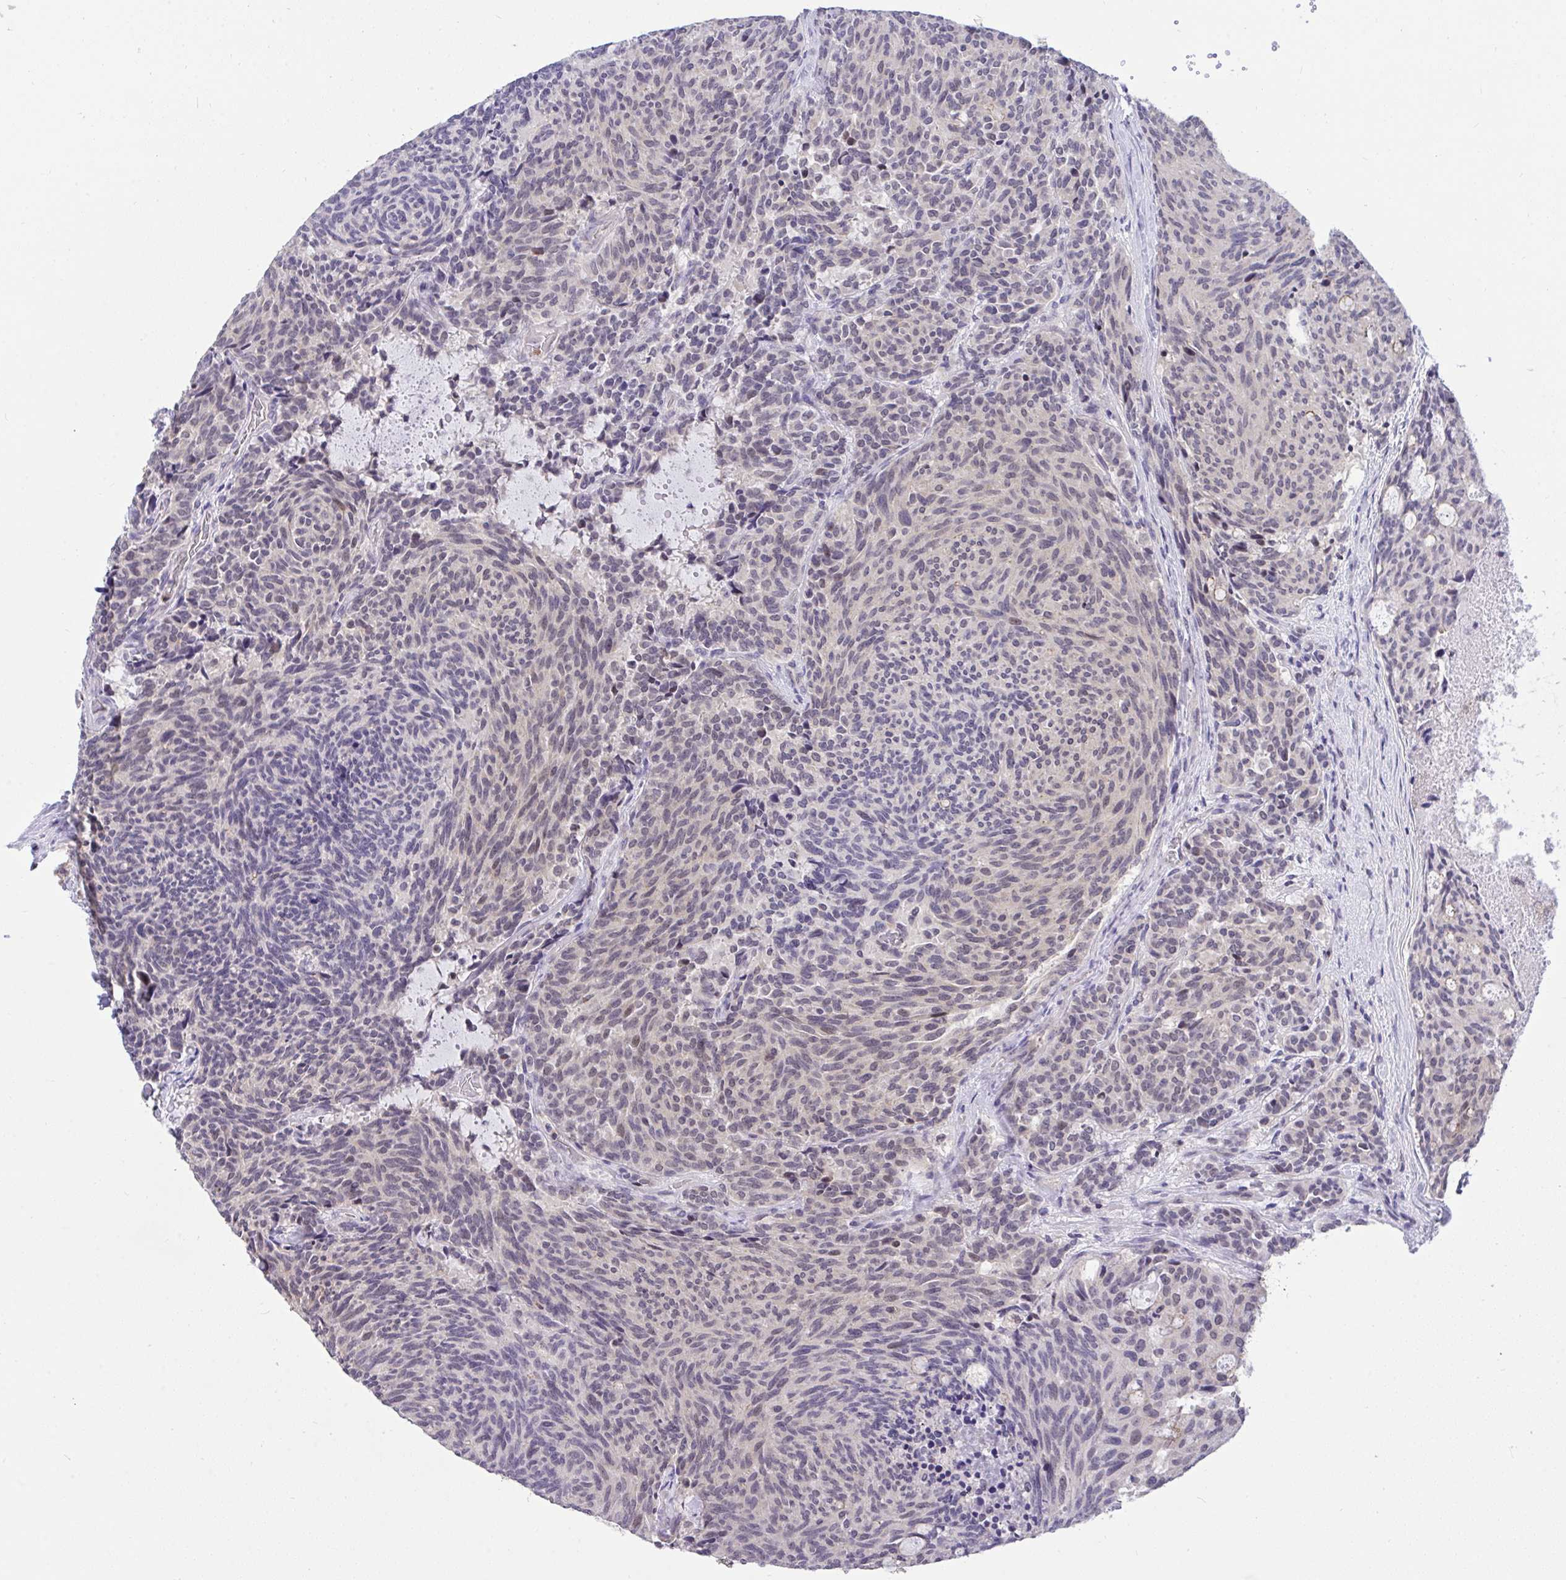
{"staining": {"intensity": "negative", "quantity": "none", "location": "none"}, "tissue": "carcinoid", "cell_type": "Tumor cells", "image_type": "cancer", "snomed": [{"axis": "morphology", "description": "Carcinoid, malignant, NOS"}, {"axis": "topography", "description": "Pancreas"}], "caption": "Image shows no protein expression in tumor cells of carcinoid (malignant) tissue. The staining was performed using DAB to visualize the protein expression in brown, while the nuclei were stained in blue with hematoxylin (Magnification: 20x).", "gene": "PPP1CA", "patient": {"sex": "female", "age": 54}}